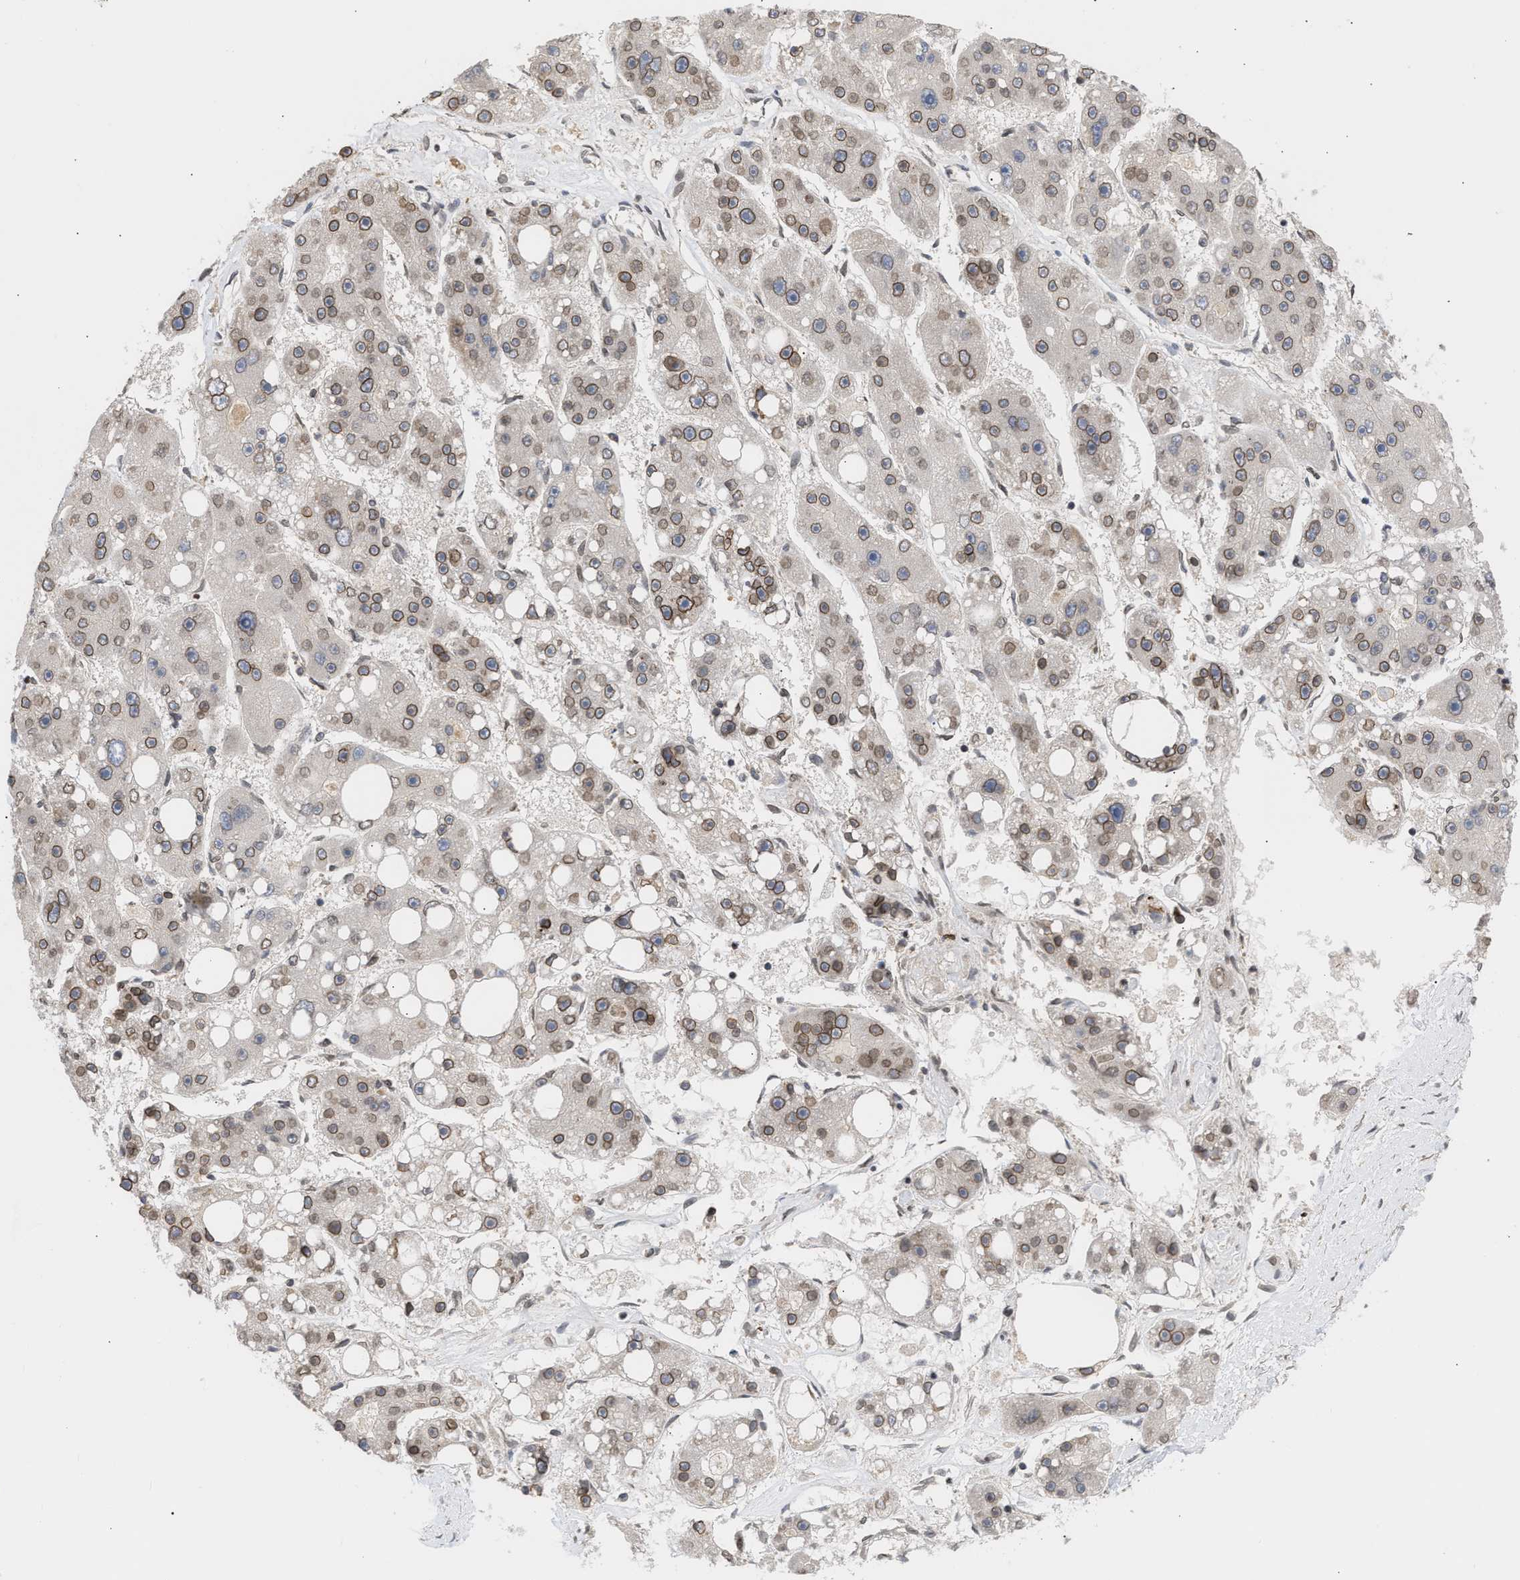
{"staining": {"intensity": "moderate", "quantity": ">75%", "location": "cytoplasmic/membranous,nuclear"}, "tissue": "liver cancer", "cell_type": "Tumor cells", "image_type": "cancer", "snomed": [{"axis": "morphology", "description": "Carcinoma, Hepatocellular, NOS"}, {"axis": "topography", "description": "Liver"}], "caption": "A medium amount of moderate cytoplasmic/membranous and nuclear staining is appreciated in about >75% of tumor cells in liver cancer tissue.", "gene": "NUP62", "patient": {"sex": "female", "age": 61}}